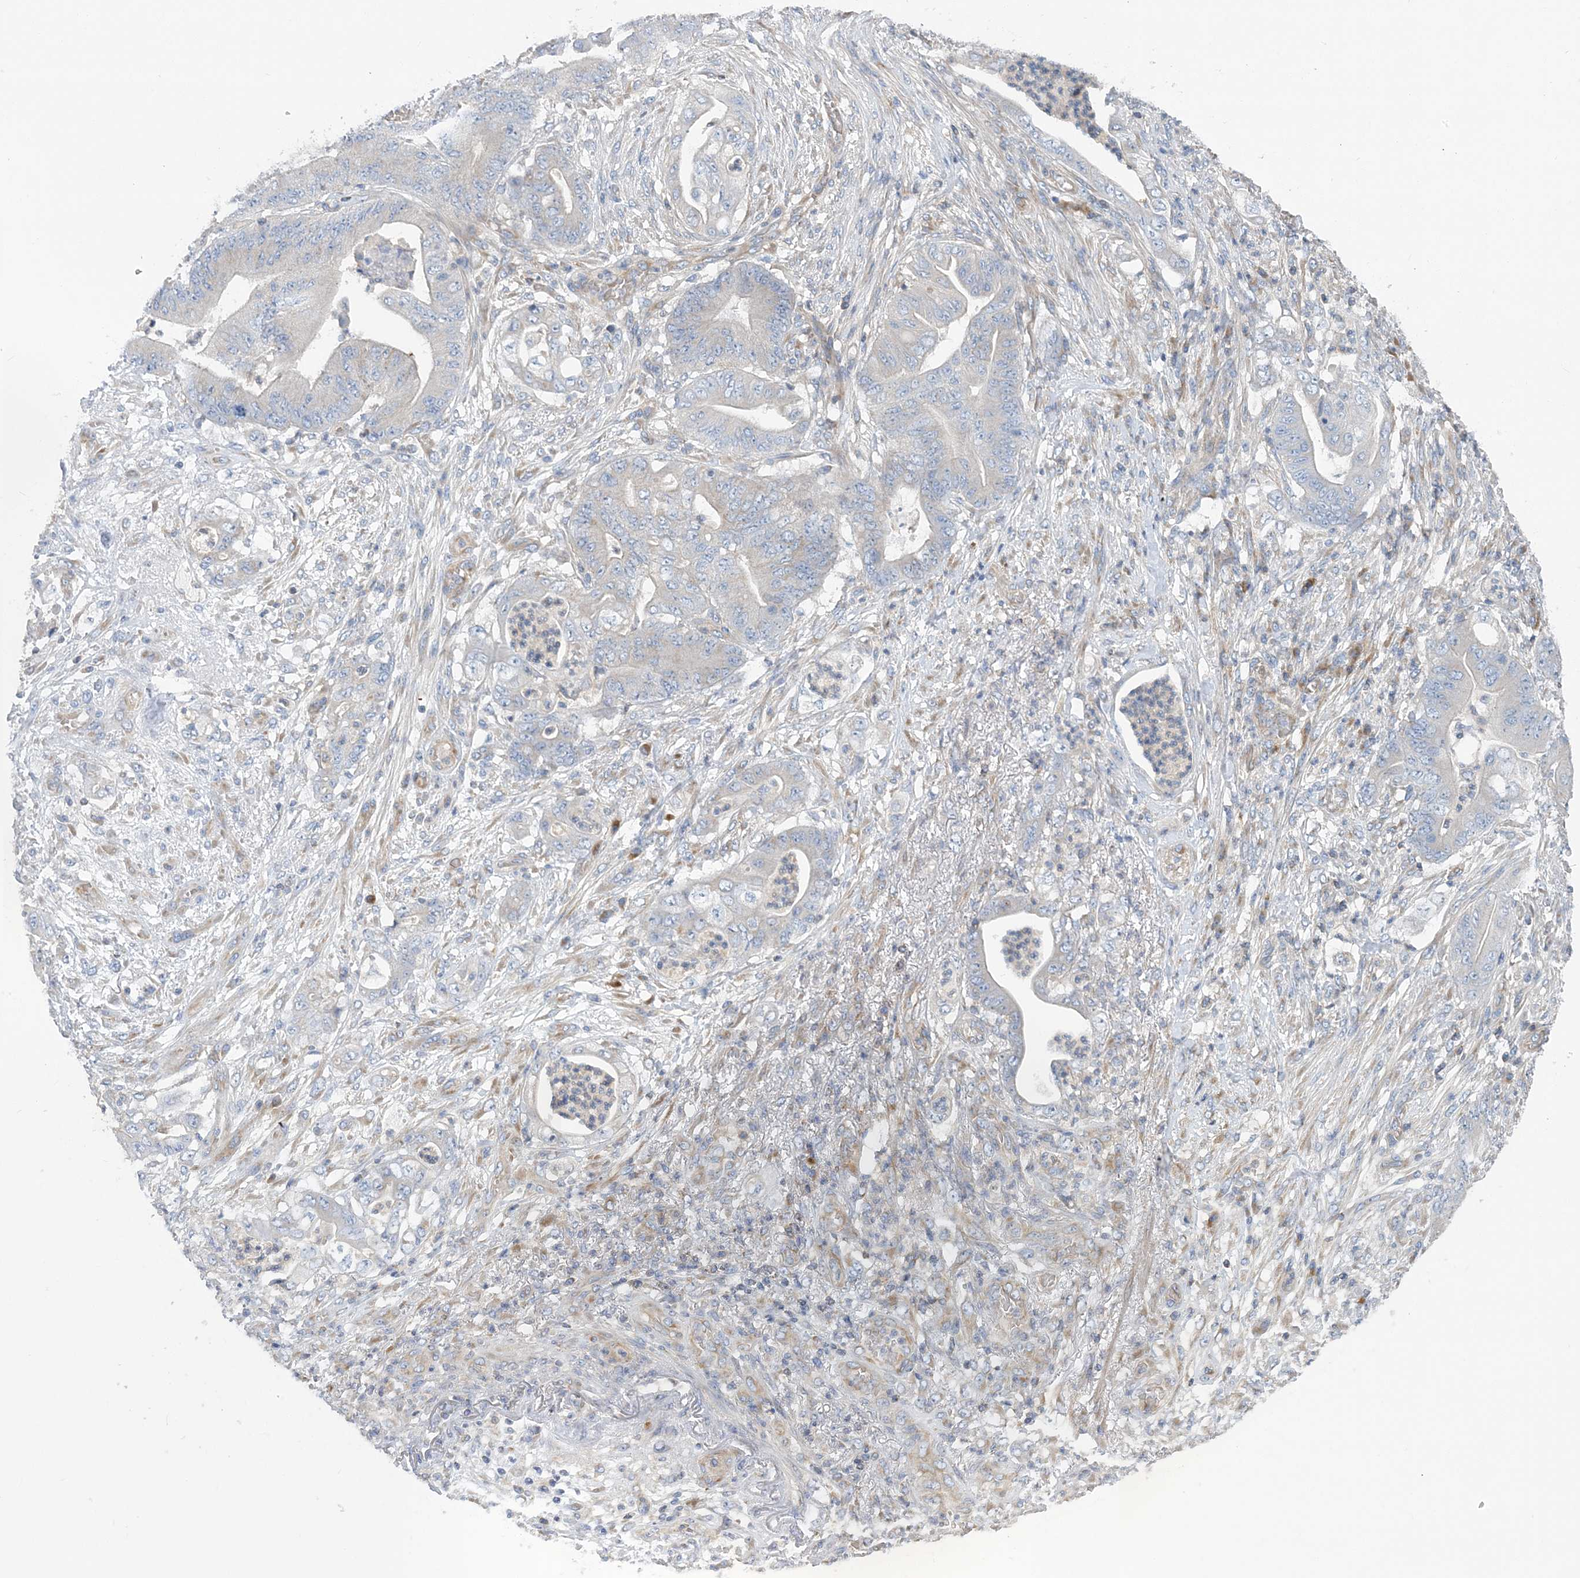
{"staining": {"intensity": "negative", "quantity": "none", "location": "none"}, "tissue": "stomach cancer", "cell_type": "Tumor cells", "image_type": "cancer", "snomed": [{"axis": "morphology", "description": "Adenocarcinoma, NOS"}, {"axis": "topography", "description": "Stomach"}], "caption": "This is a image of IHC staining of stomach cancer (adenocarcinoma), which shows no staining in tumor cells.", "gene": "FAM114A2", "patient": {"sex": "female", "age": 73}}